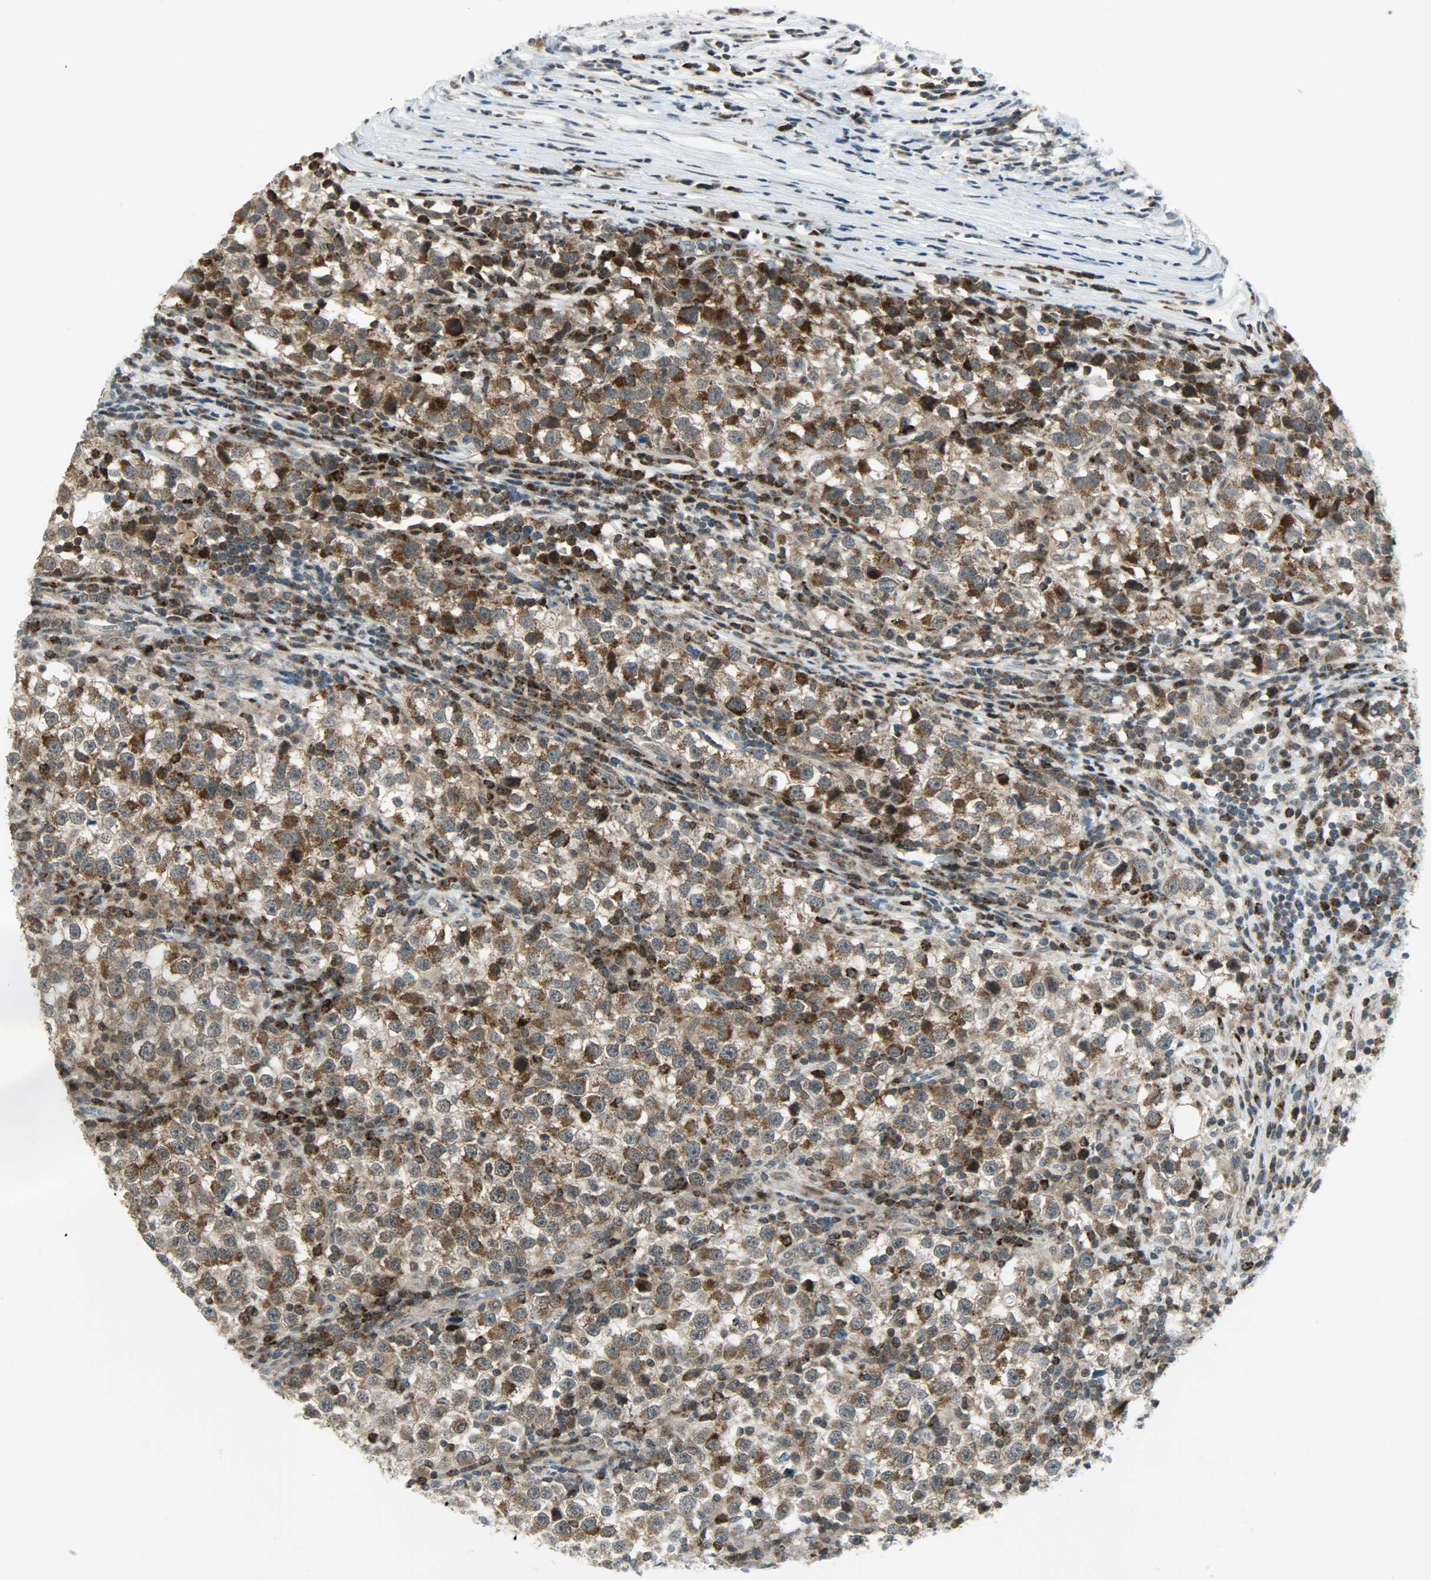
{"staining": {"intensity": "moderate", "quantity": ">75%", "location": "cytoplasmic/membranous,nuclear"}, "tissue": "testis cancer", "cell_type": "Tumor cells", "image_type": "cancer", "snomed": [{"axis": "morphology", "description": "Seminoma, NOS"}, {"axis": "topography", "description": "Testis"}], "caption": "Moderate cytoplasmic/membranous and nuclear expression for a protein is appreciated in about >75% of tumor cells of seminoma (testis) using IHC.", "gene": "IL15", "patient": {"sex": "male", "age": 65}}